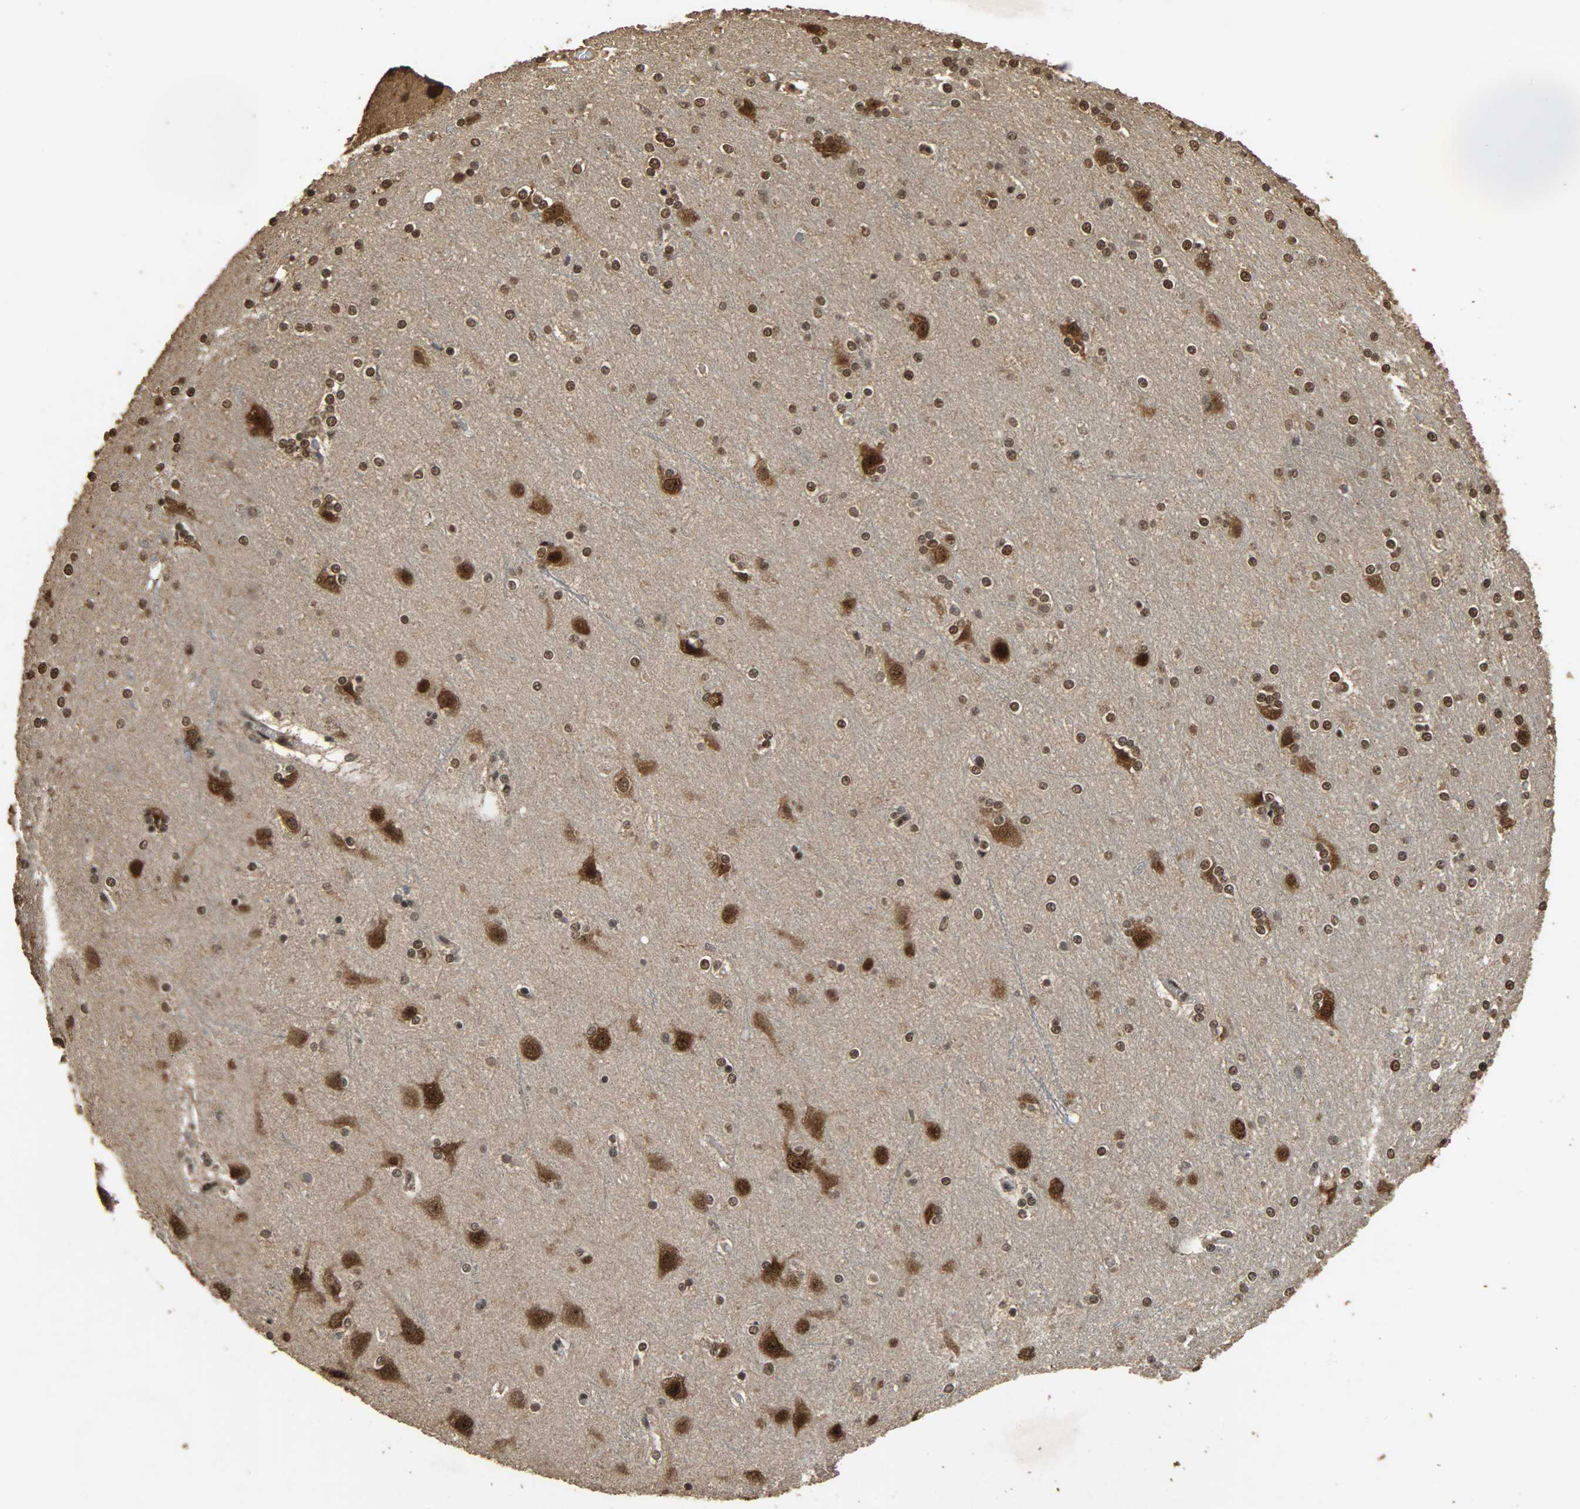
{"staining": {"intensity": "strong", "quantity": ">75%", "location": "nuclear"}, "tissue": "cerebral cortex", "cell_type": "Endothelial cells", "image_type": "normal", "snomed": [{"axis": "morphology", "description": "Normal tissue, NOS"}, {"axis": "topography", "description": "Cerebral cortex"}], "caption": "Immunohistochemistry (IHC) photomicrograph of unremarkable cerebral cortex stained for a protein (brown), which shows high levels of strong nuclear positivity in approximately >75% of endothelial cells.", "gene": "CCNT2", "patient": {"sex": "female", "age": 54}}